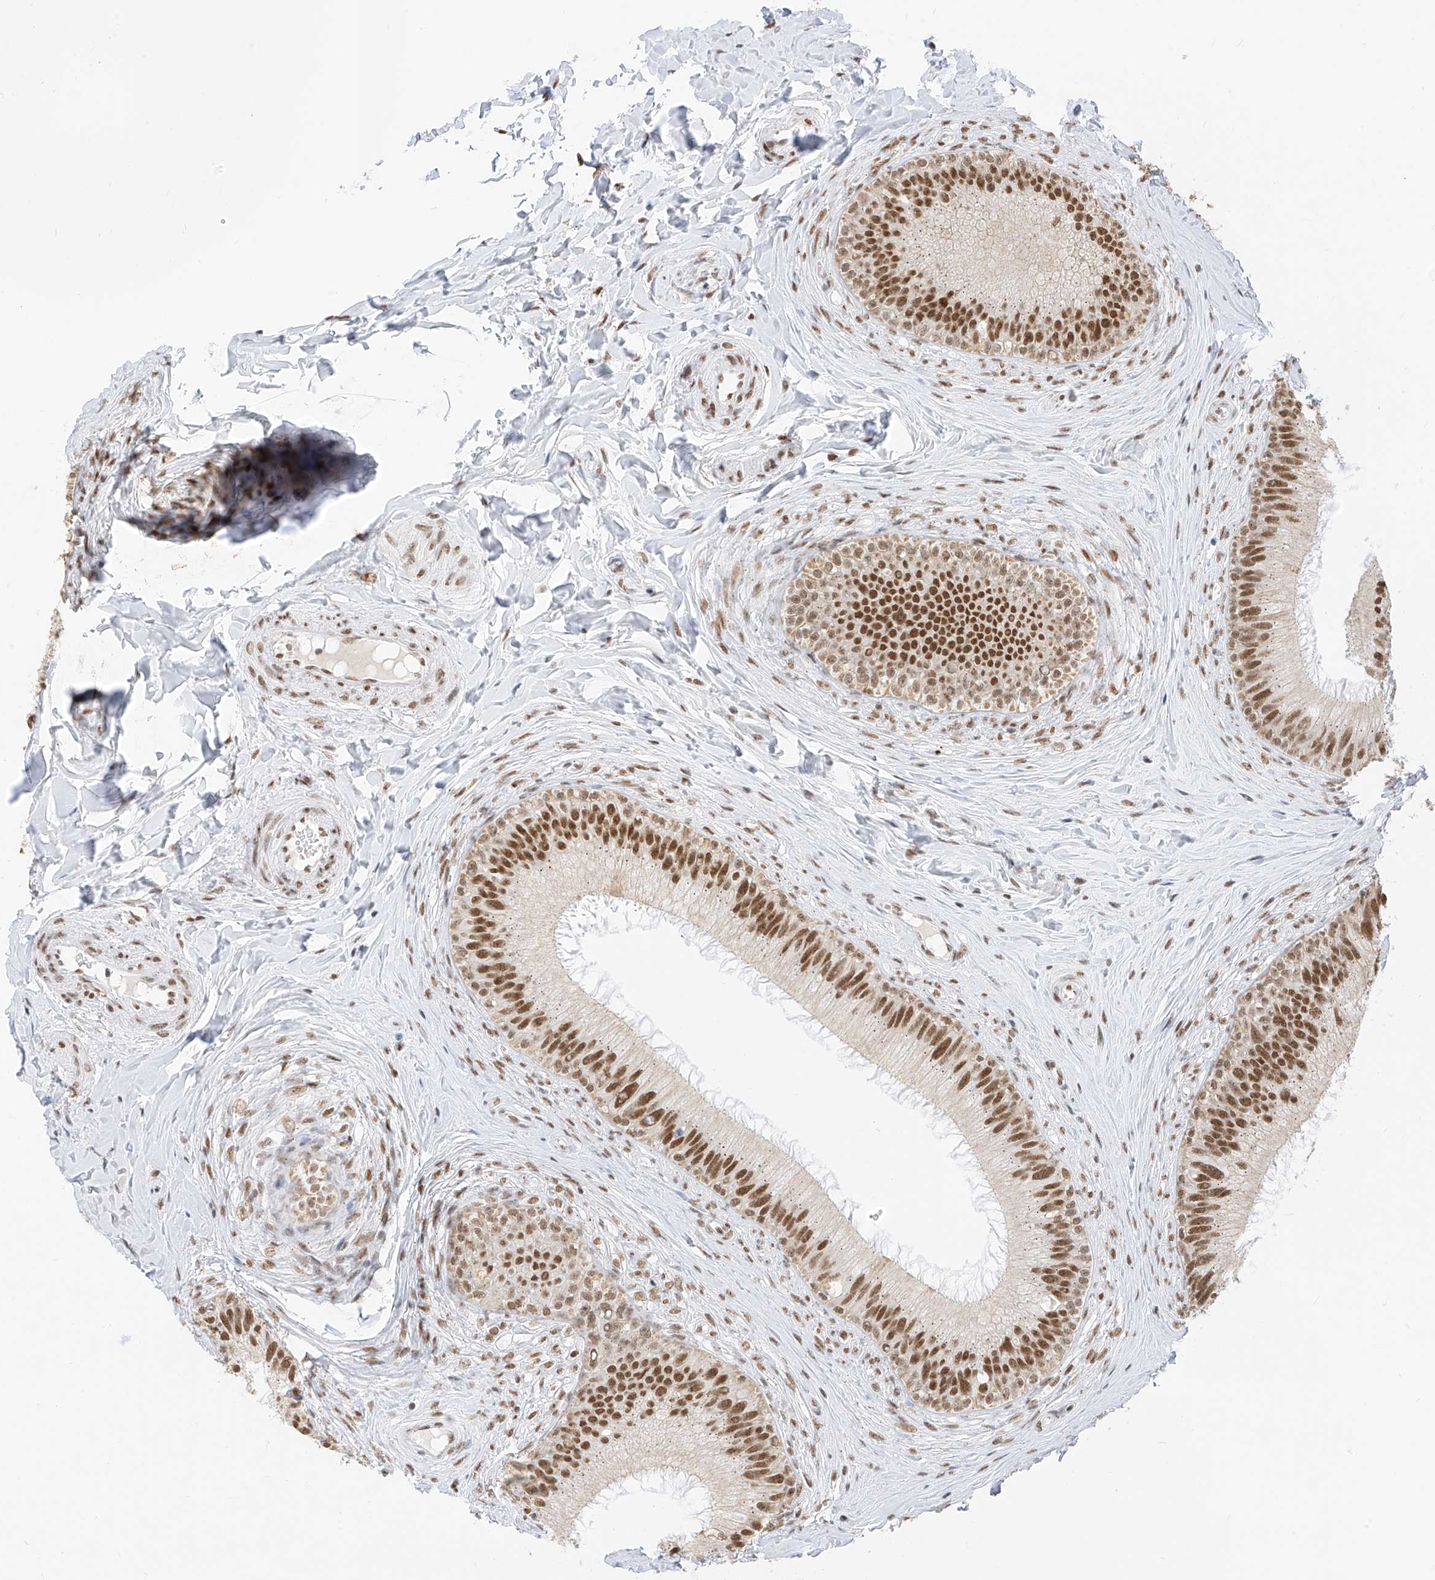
{"staining": {"intensity": "strong", "quantity": ">75%", "location": "nuclear"}, "tissue": "epididymis", "cell_type": "Glandular cells", "image_type": "normal", "snomed": [{"axis": "morphology", "description": "Normal tissue, NOS"}, {"axis": "topography", "description": "Epididymis"}], "caption": "Unremarkable epididymis exhibits strong nuclear expression in approximately >75% of glandular cells, visualized by immunohistochemistry.", "gene": "SMARCA2", "patient": {"sex": "male", "age": 27}}